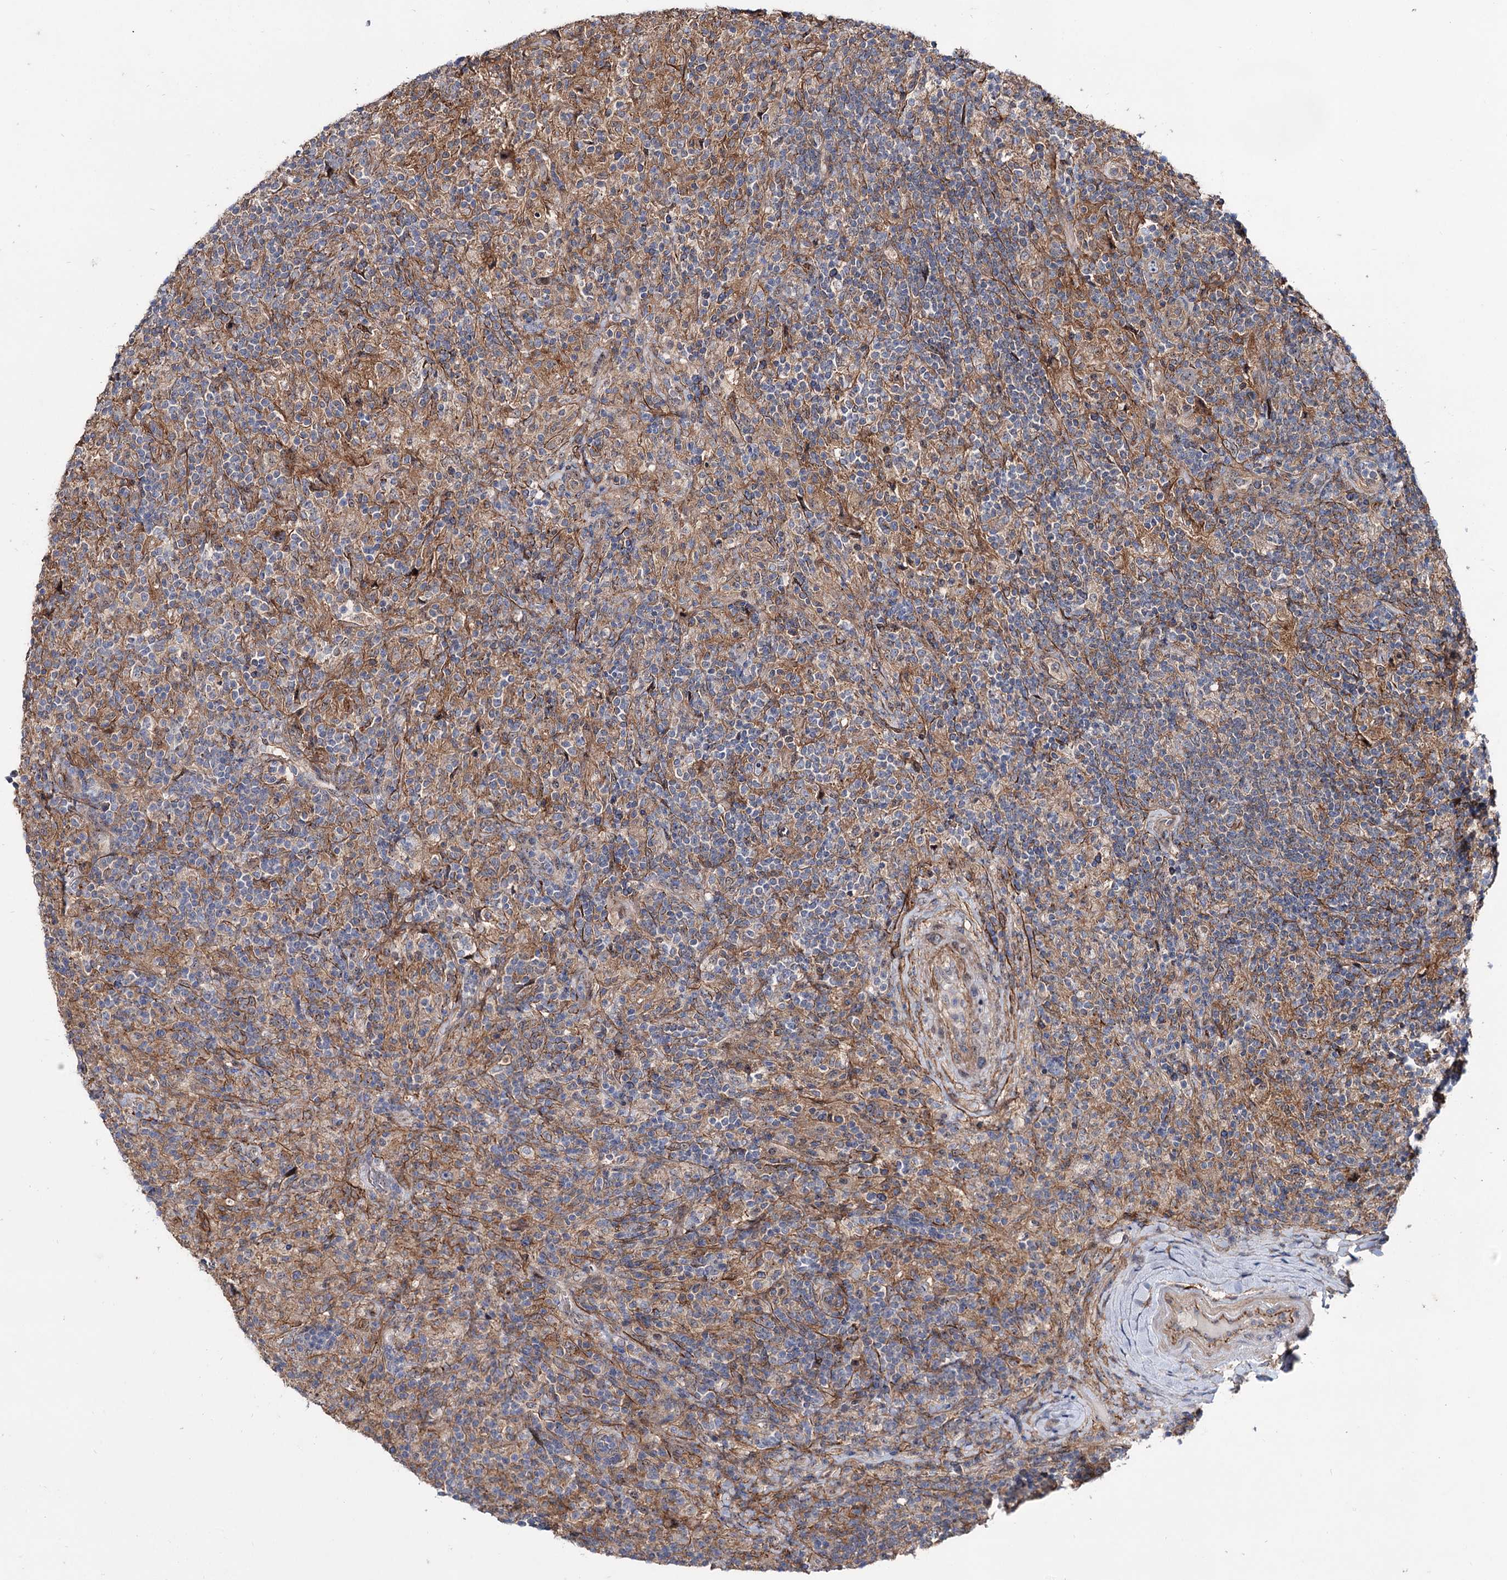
{"staining": {"intensity": "weak", "quantity": "<25%", "location": "cytoplasmic/membranous"}, "tissue": "lymphoma", "cell_type": "Tumor cells", "image_type": "cancer", "snomed": [{"axis": "morphology", "description": "Hodgkin's disease, NOS"}, {"axis": "topography", "description": "Lymph node"}], "caption": "Immunohistochemical staining of Hodgkin's disease displays no significant staining in tumor cells.", "gene": "SEC24A", "patient": {"sex": "male", "age": 70}}